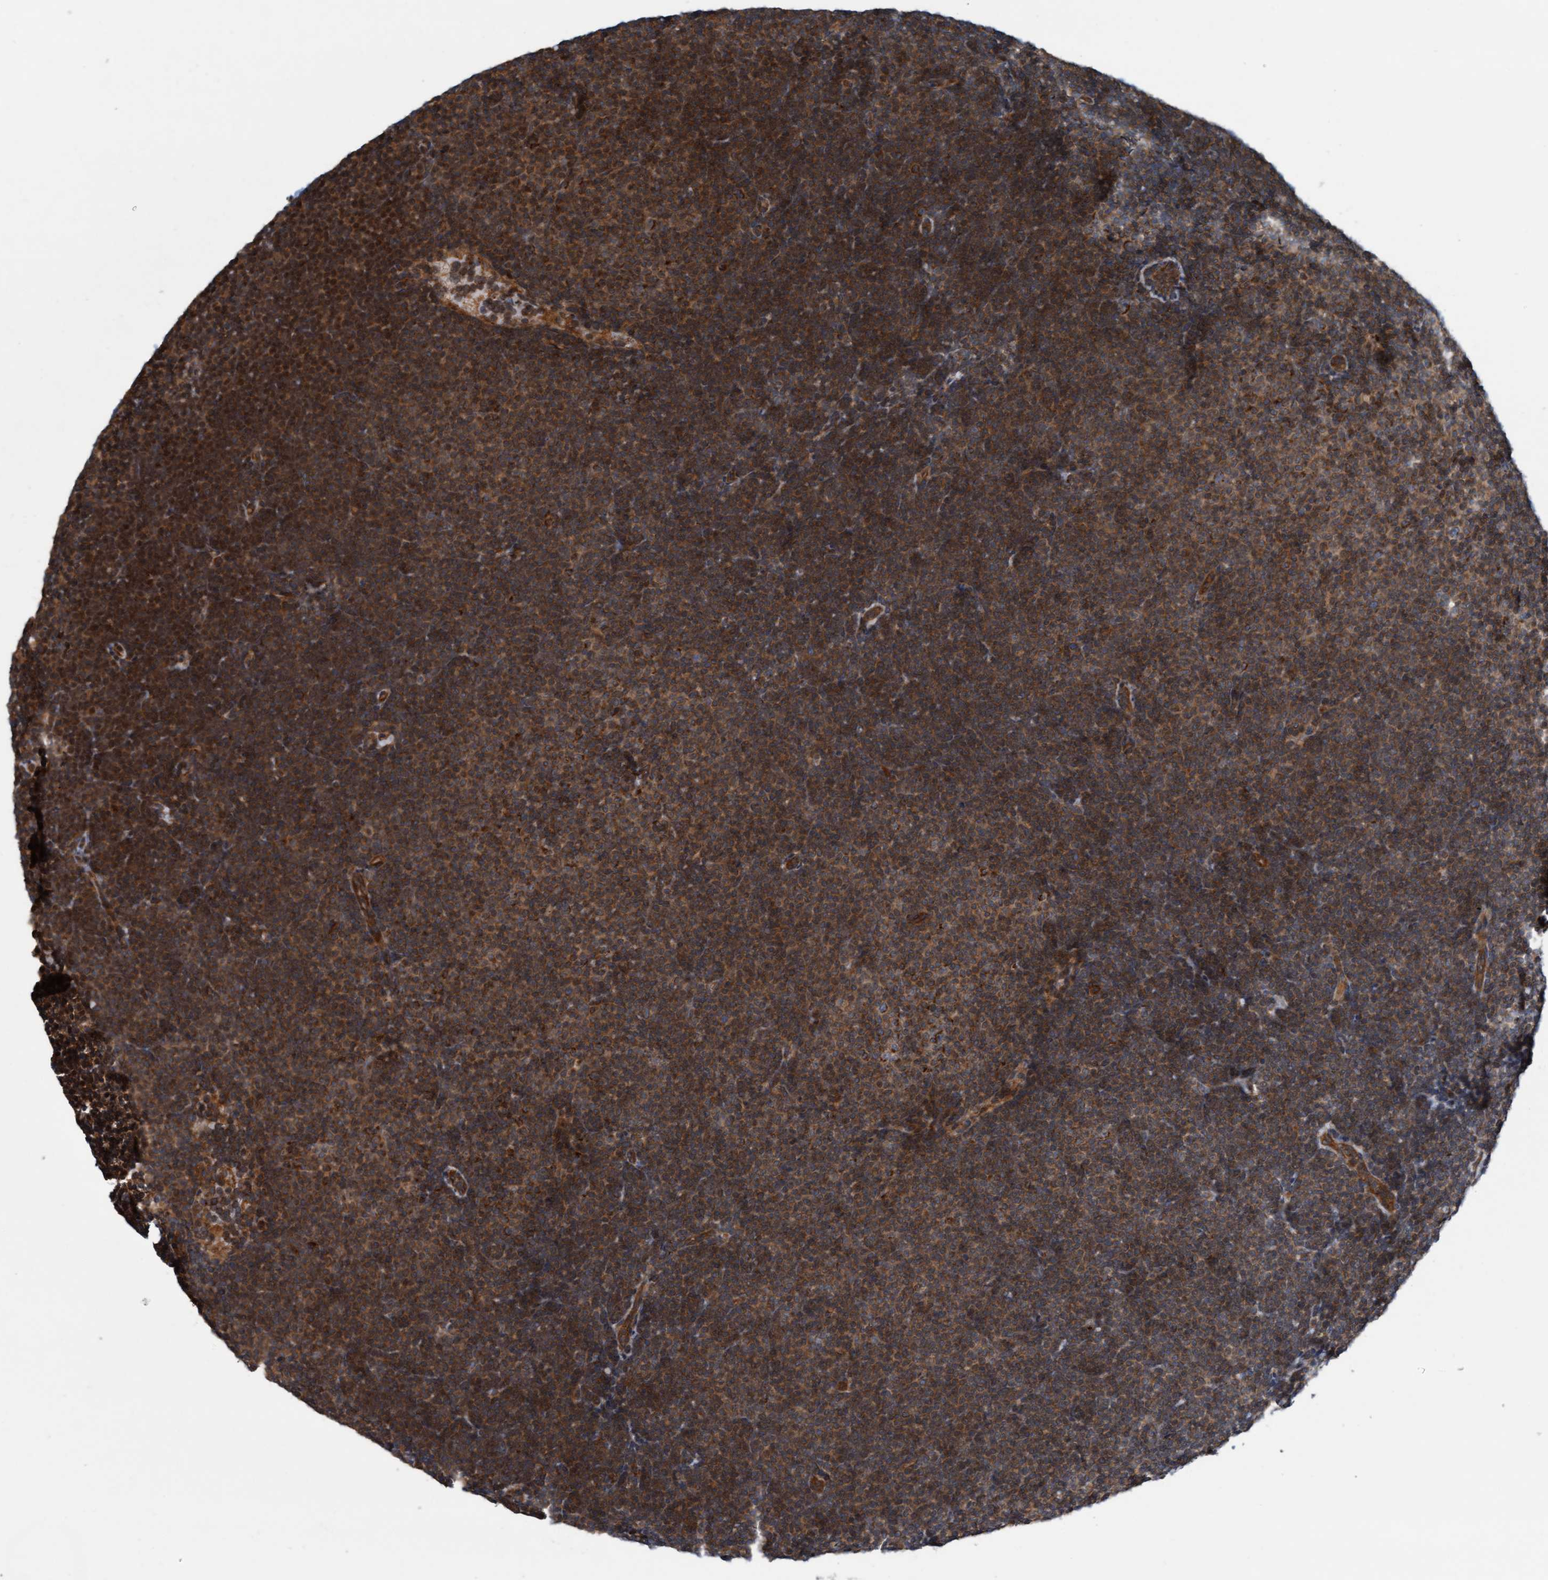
{"staining": {"intensity": "moderate", "quantity": ">75%", "location": "cytoplasmic/membranous"}, "tissue": "lymphoma", "cell_type": "Tumor cells", "image_type": "cancer", "snomed": [{"axis": "morphology", "description": "Malignant lymphoma, non-Hodgkin's type, Low grade"}, {"axis": "topography", "description": "Lymph node"}], "caption": "A high-resolution micrograph shows immunohistochemistry (IHC) staining of malignant lymphoma, non-Hodgkin's type (low-grade), which demonstrates moderate cytoplasmic/membranous expression in about >75% of tumor cells.", "gene": "ERAL1", "patient": {"sex": "female", "age": 53}}